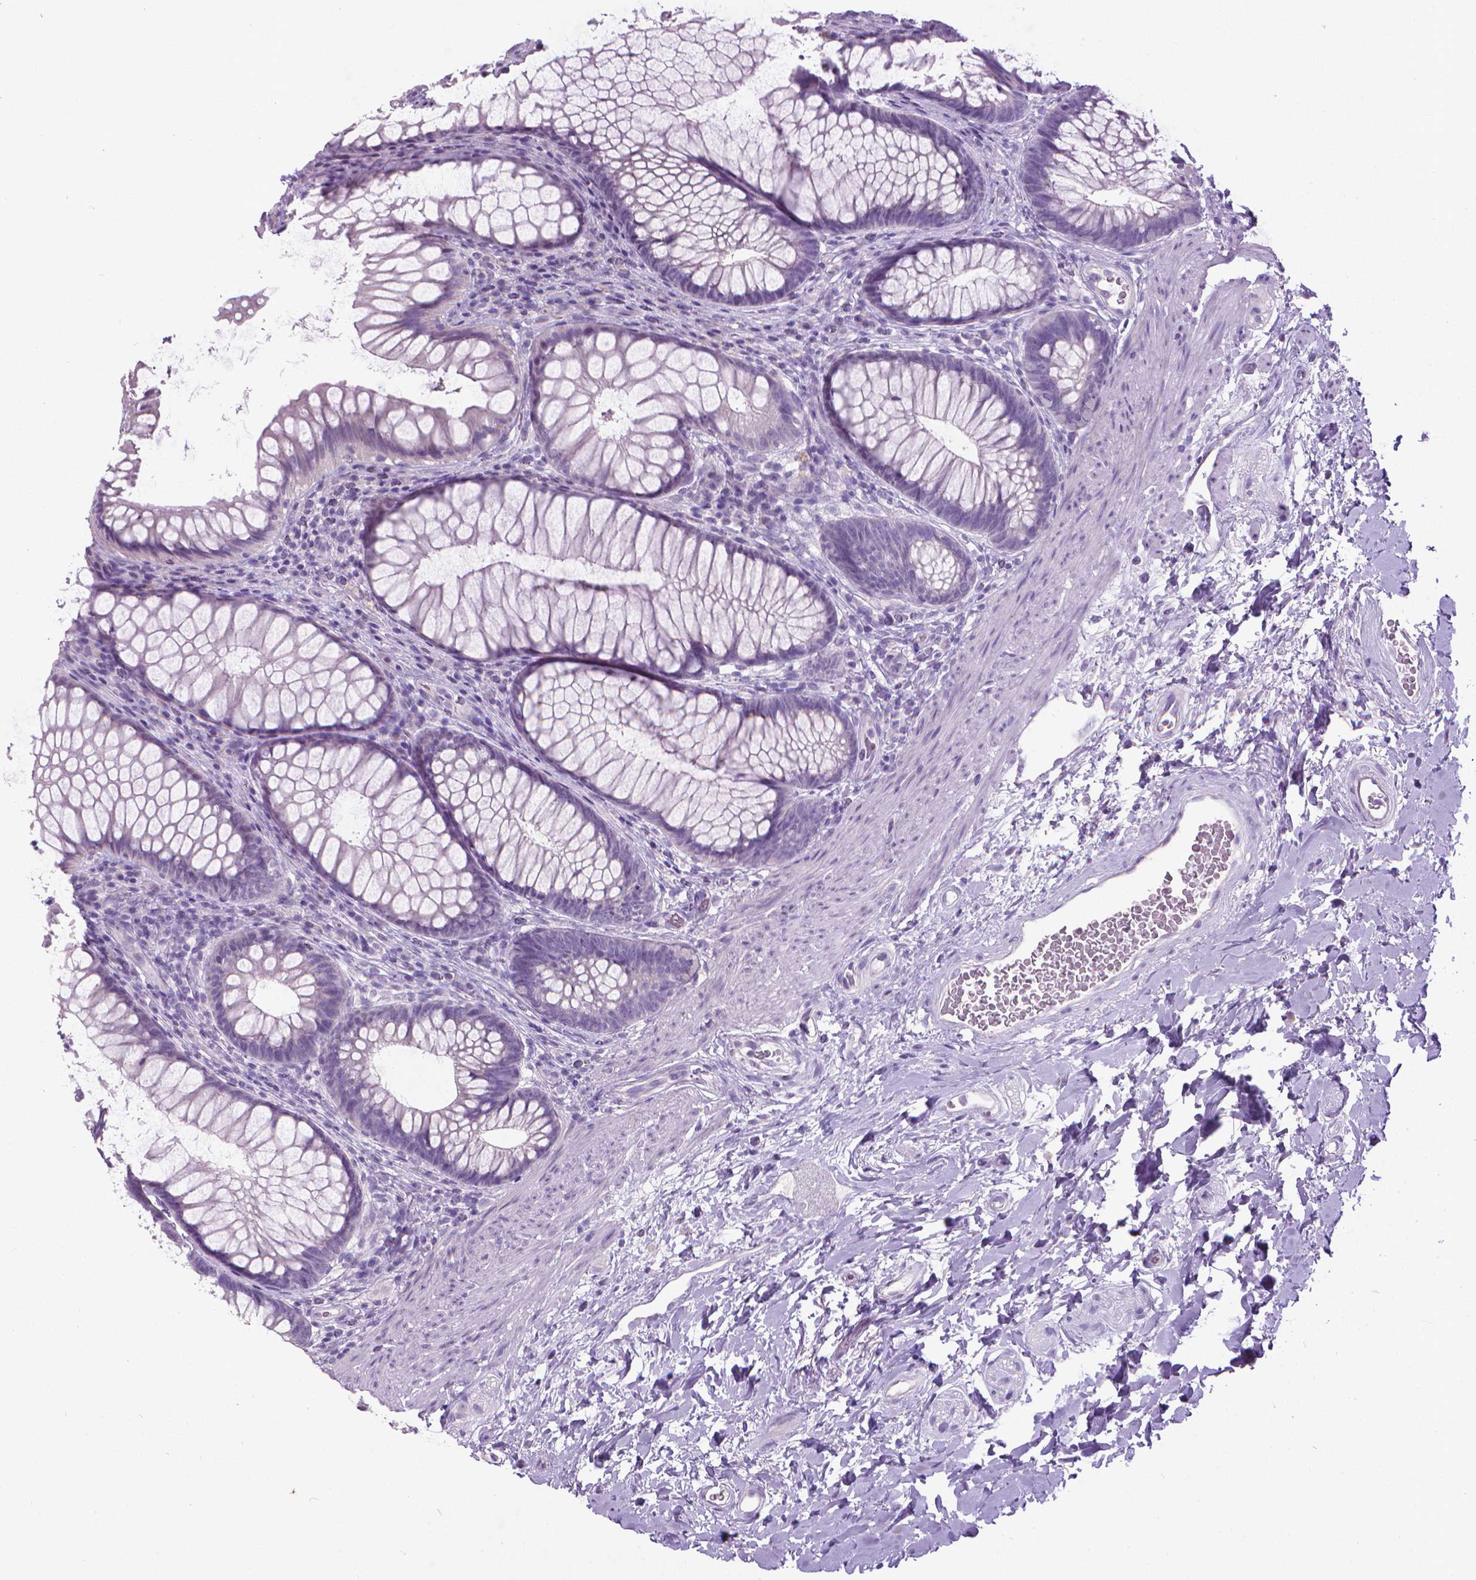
{"staining": {"intensity": "negative", "quantity": "none", "location": "none"}, "tissue": "rectum", "cell_type": "Glandular cells", "image_type": "normal", "snomed": [{"axis": "morphology", "description": "Normal tissue, NOS"}, {"axis": "topography", "description": "Smooth muscle"}, {"axis": "topography", "description": "Rectum"}], "caption": "The immunohistochemistry histopathology image has no significant positivity in glandular cells of rectum. (Stains: DAB (3,3'-diaminobenzidine) IHC with hematoxylin counter stain, Microscopy: brightfield microscopy at high magnification).", "gene": "KRT5", "patient": {"sex": "male", "age": 53}}